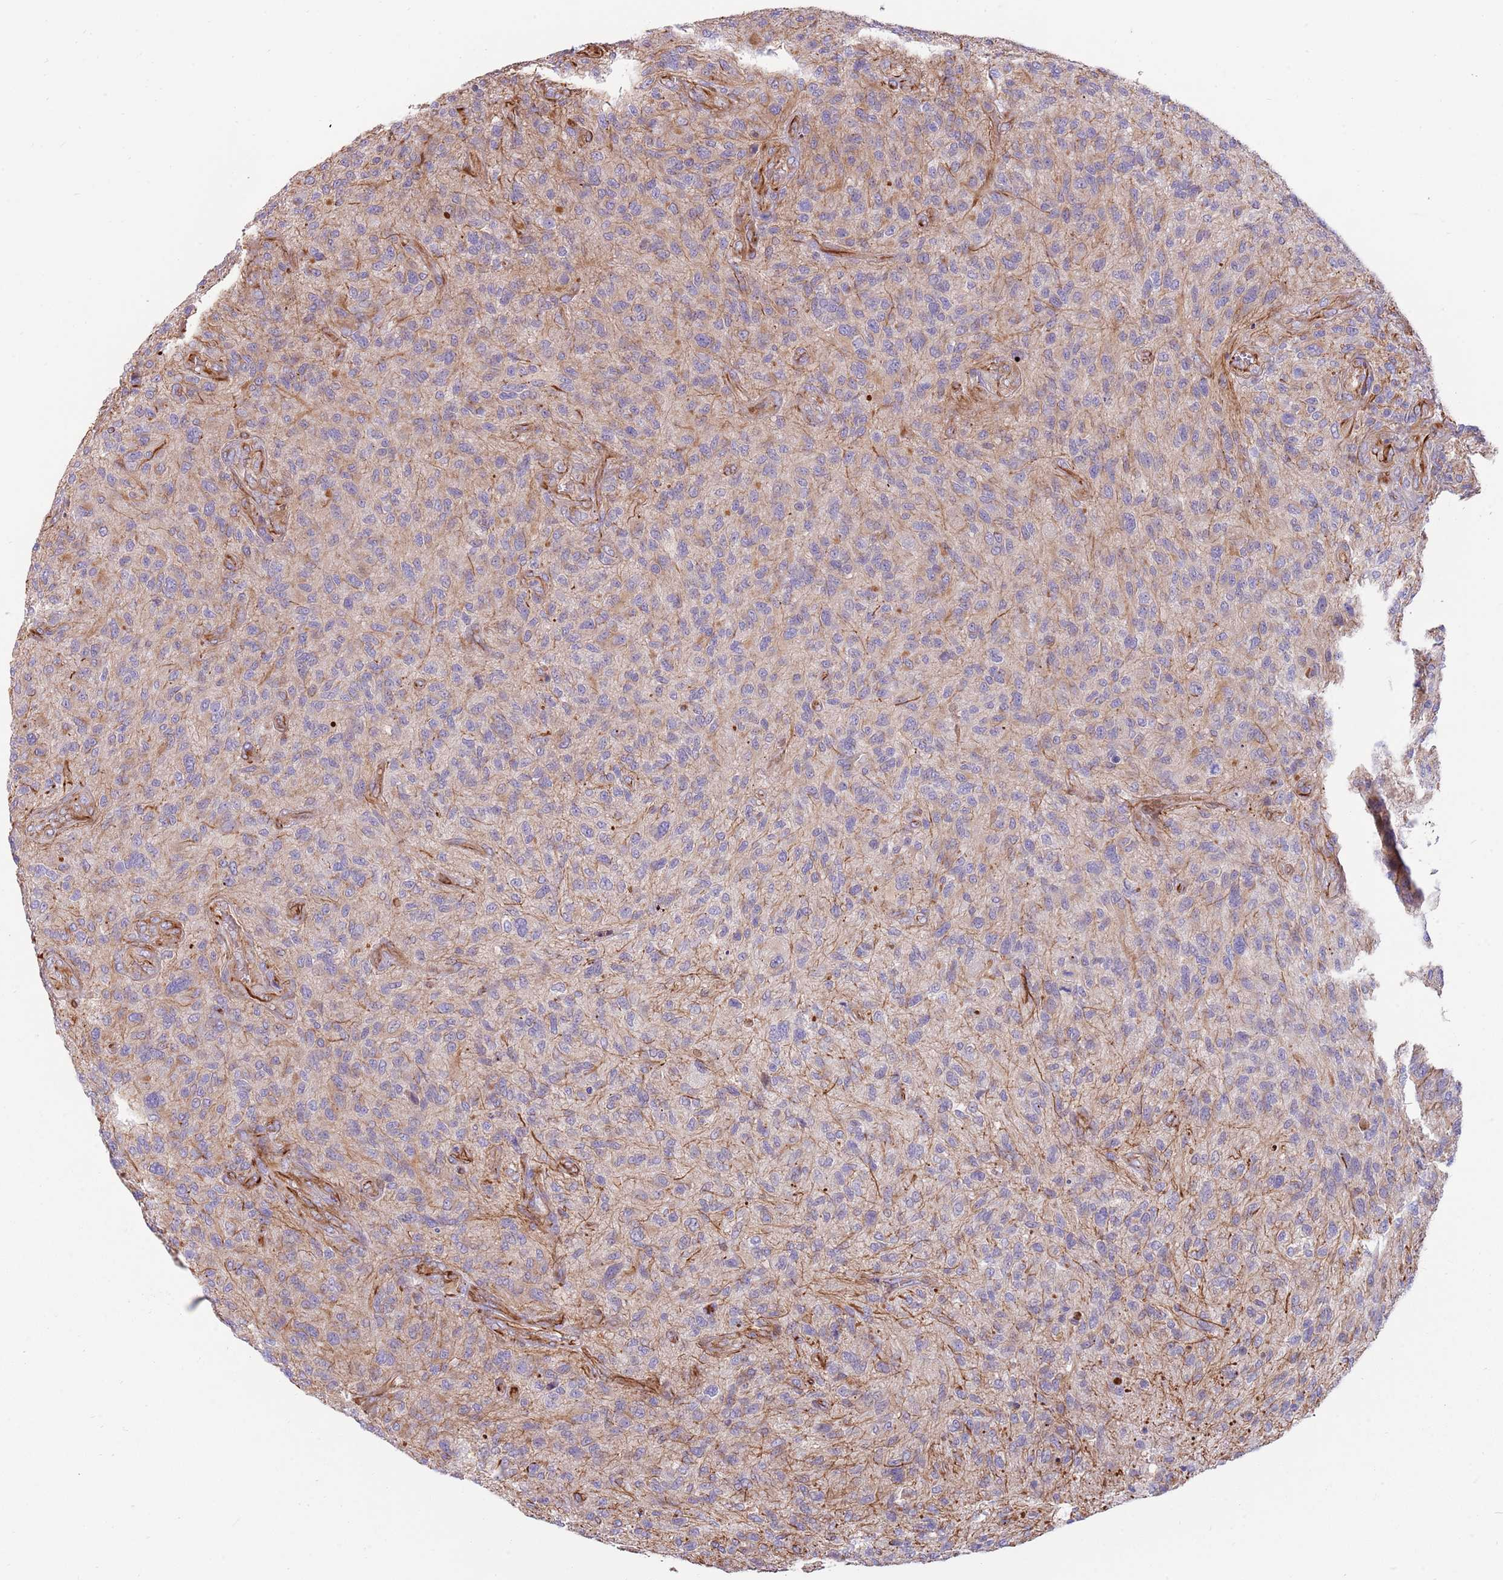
{"staining": {"intensity": "negative", "quantity": "none", "location": "none"}, "tissue": "glioma", "cell_type": "Tumor cells", "image_type": "cancer", "snomed": [{"axis": "morphology", "description": "Glioma, malignant, High grade"}, {"axis": "topography", "description": "Brain"}], "caption": "A high-resolution micrograph shows immunohistochemistry (IHC) staining of glioma, which shows no significant positivity in tumor cells. The staining is performed using DAB brown chromogen with nuclei counter-stained in using hematoxylin.", "gene": "MOGAT1", "patient": {"sex": "male", "age": 47}}